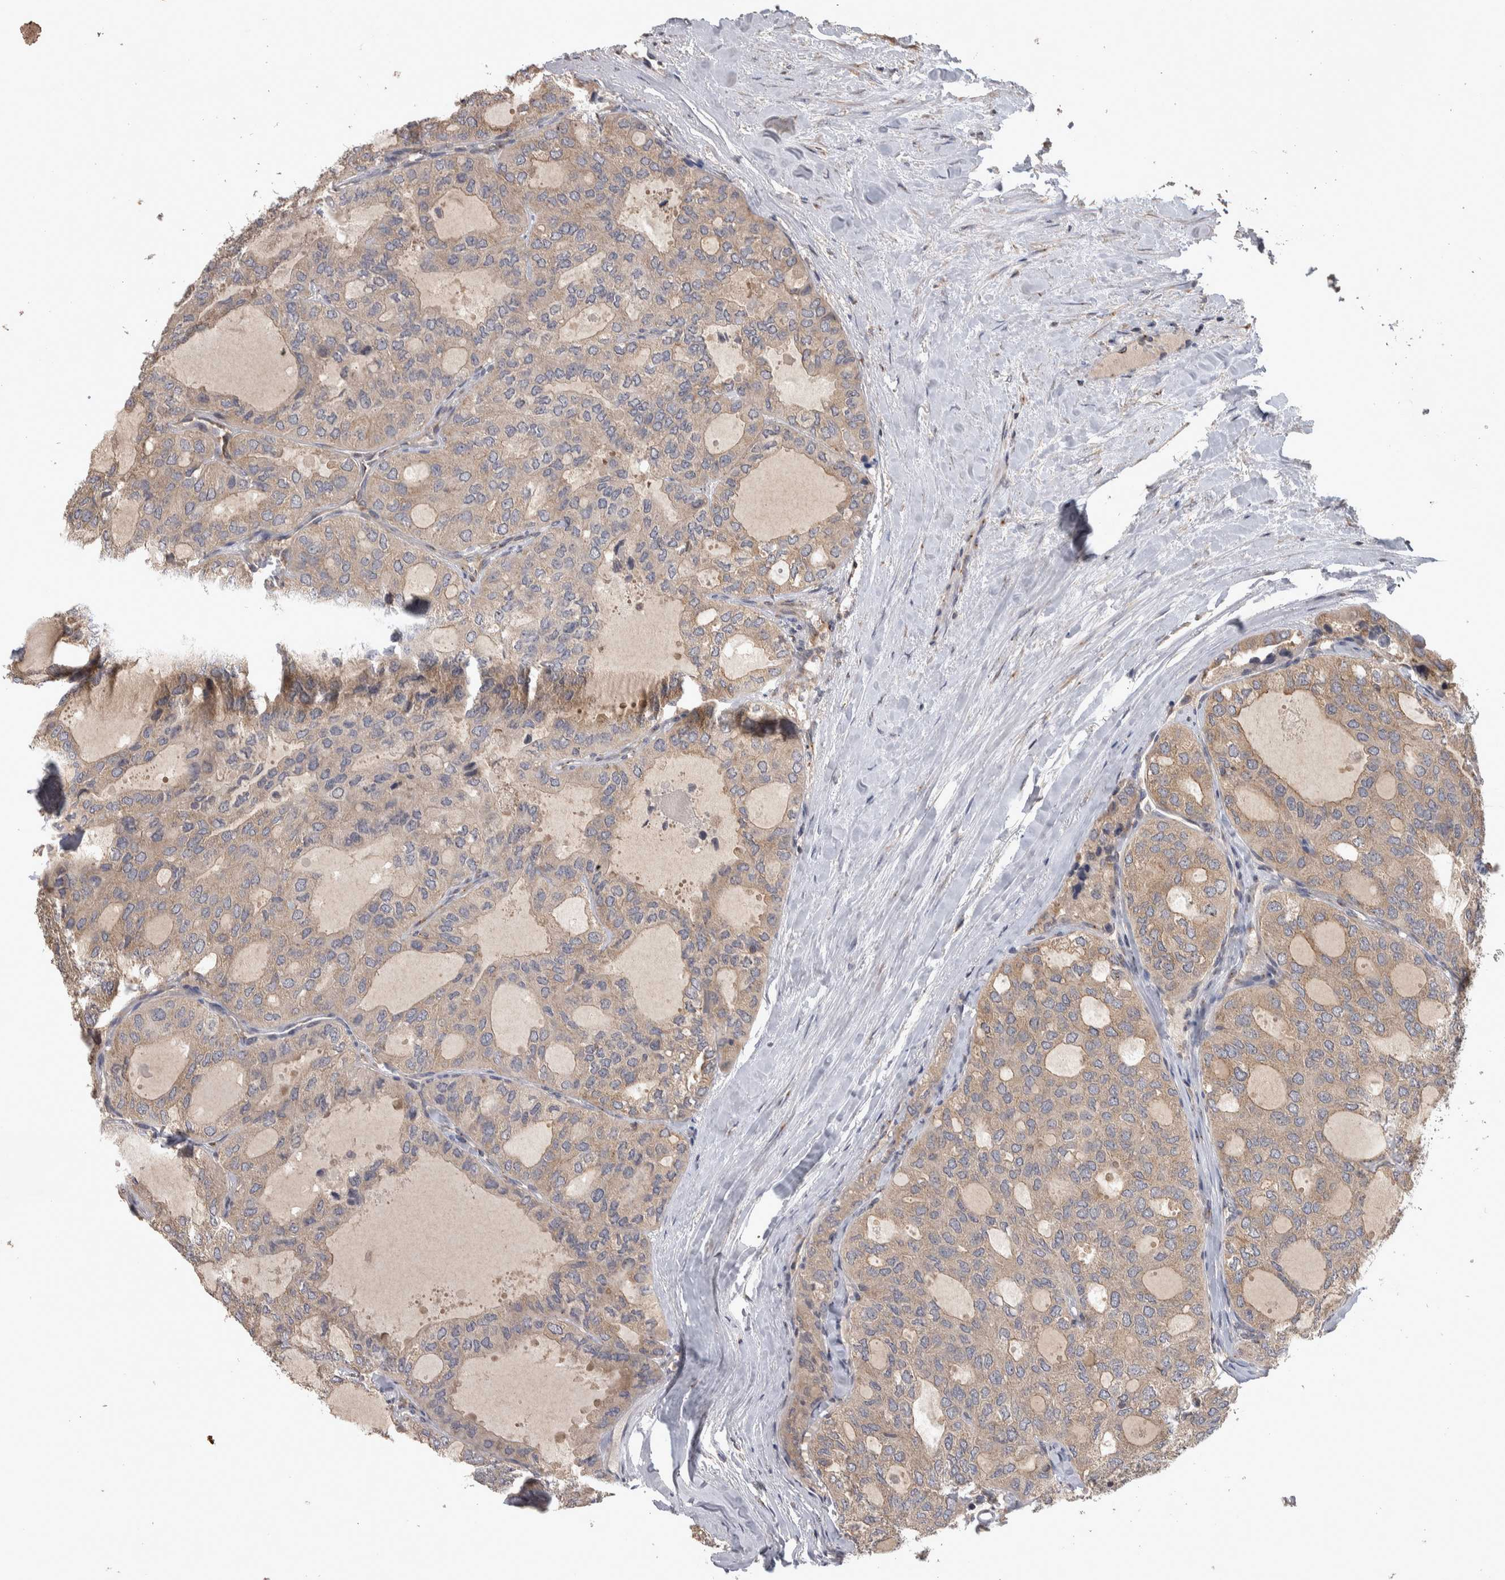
{"staining": {"intensity": "weak", "quantity": "25%-75%", "location": "cytoplasmic/membranous"}, "tissue": "thyroid cancer", "cell_type": "Tumor cells", "image_type": "cancer", "snomed": [{"axis": "morphology", "description": "Follicular adenoma carcinoma, NOS"}, {"axis": "topography", "description": "Thyroid gland"}], "caption": "This is a photomicrograph of immunohistochemistry (IHC) staining of thyroid cancer (follicular adenoma carcinoma), which shows weak staining in the cytoplasmic/membranous of tumor cells.", "gene": "IFRD1", "patient": {"sex": "male", "age": 75}}